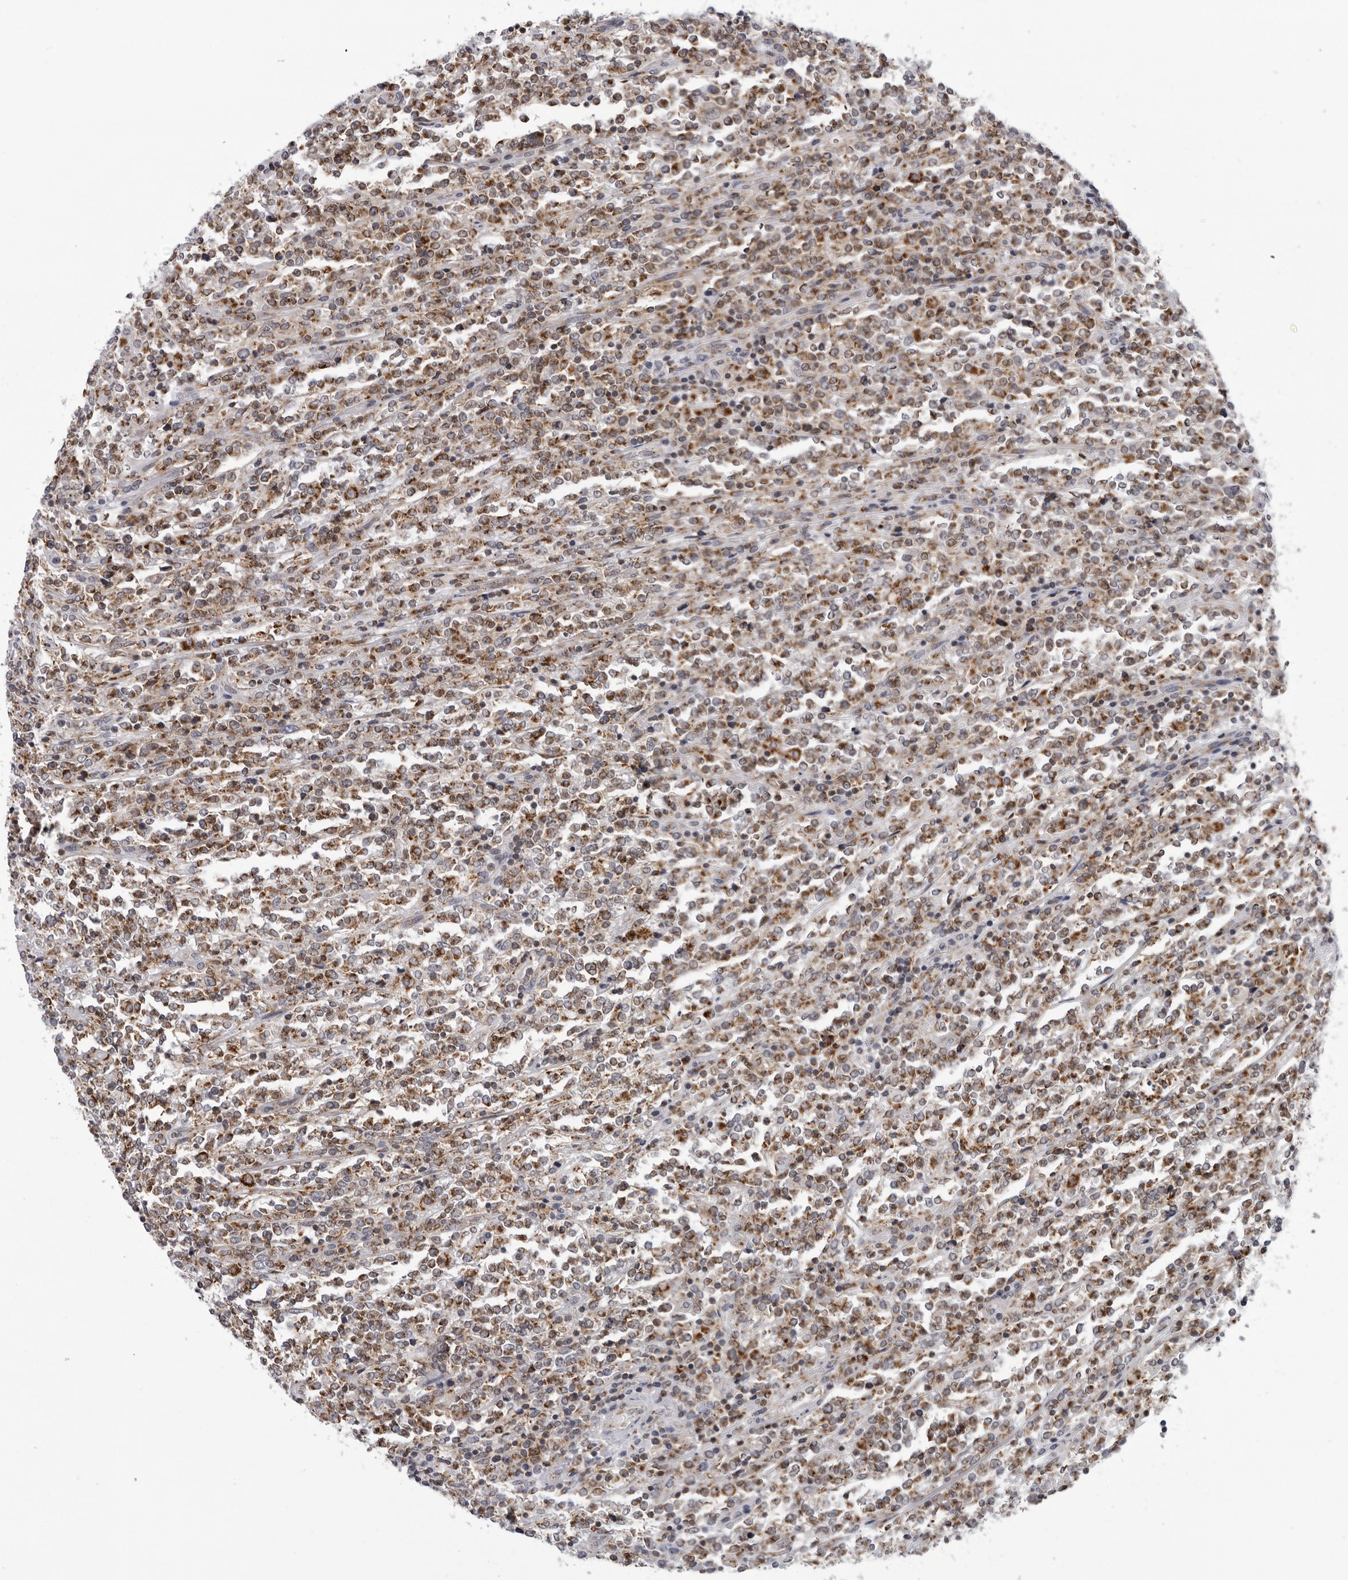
{"staining": {"intensity": "moderate", "quantity": ">75%", "location": "cytoplasmic/membranous"}, "tissue": "lymphoma", "cell_type": "Tumor cells", "image_type": "cancer", "snomed": [{"axis": "morphology", "description": "Malignant lymphoma, non-Hodgkin's type, High grade"}, {"axis": "topography", "description": "Soft tissue"}], "caption": "Malignant lymphoma, non-Hodgkin's type (high-grade) stained for a protein displays moderate cytoplasmic/membranous positivity in tumor cells.", "gene": "CPT2", "patient": {"sex": "male", "age": 18}}